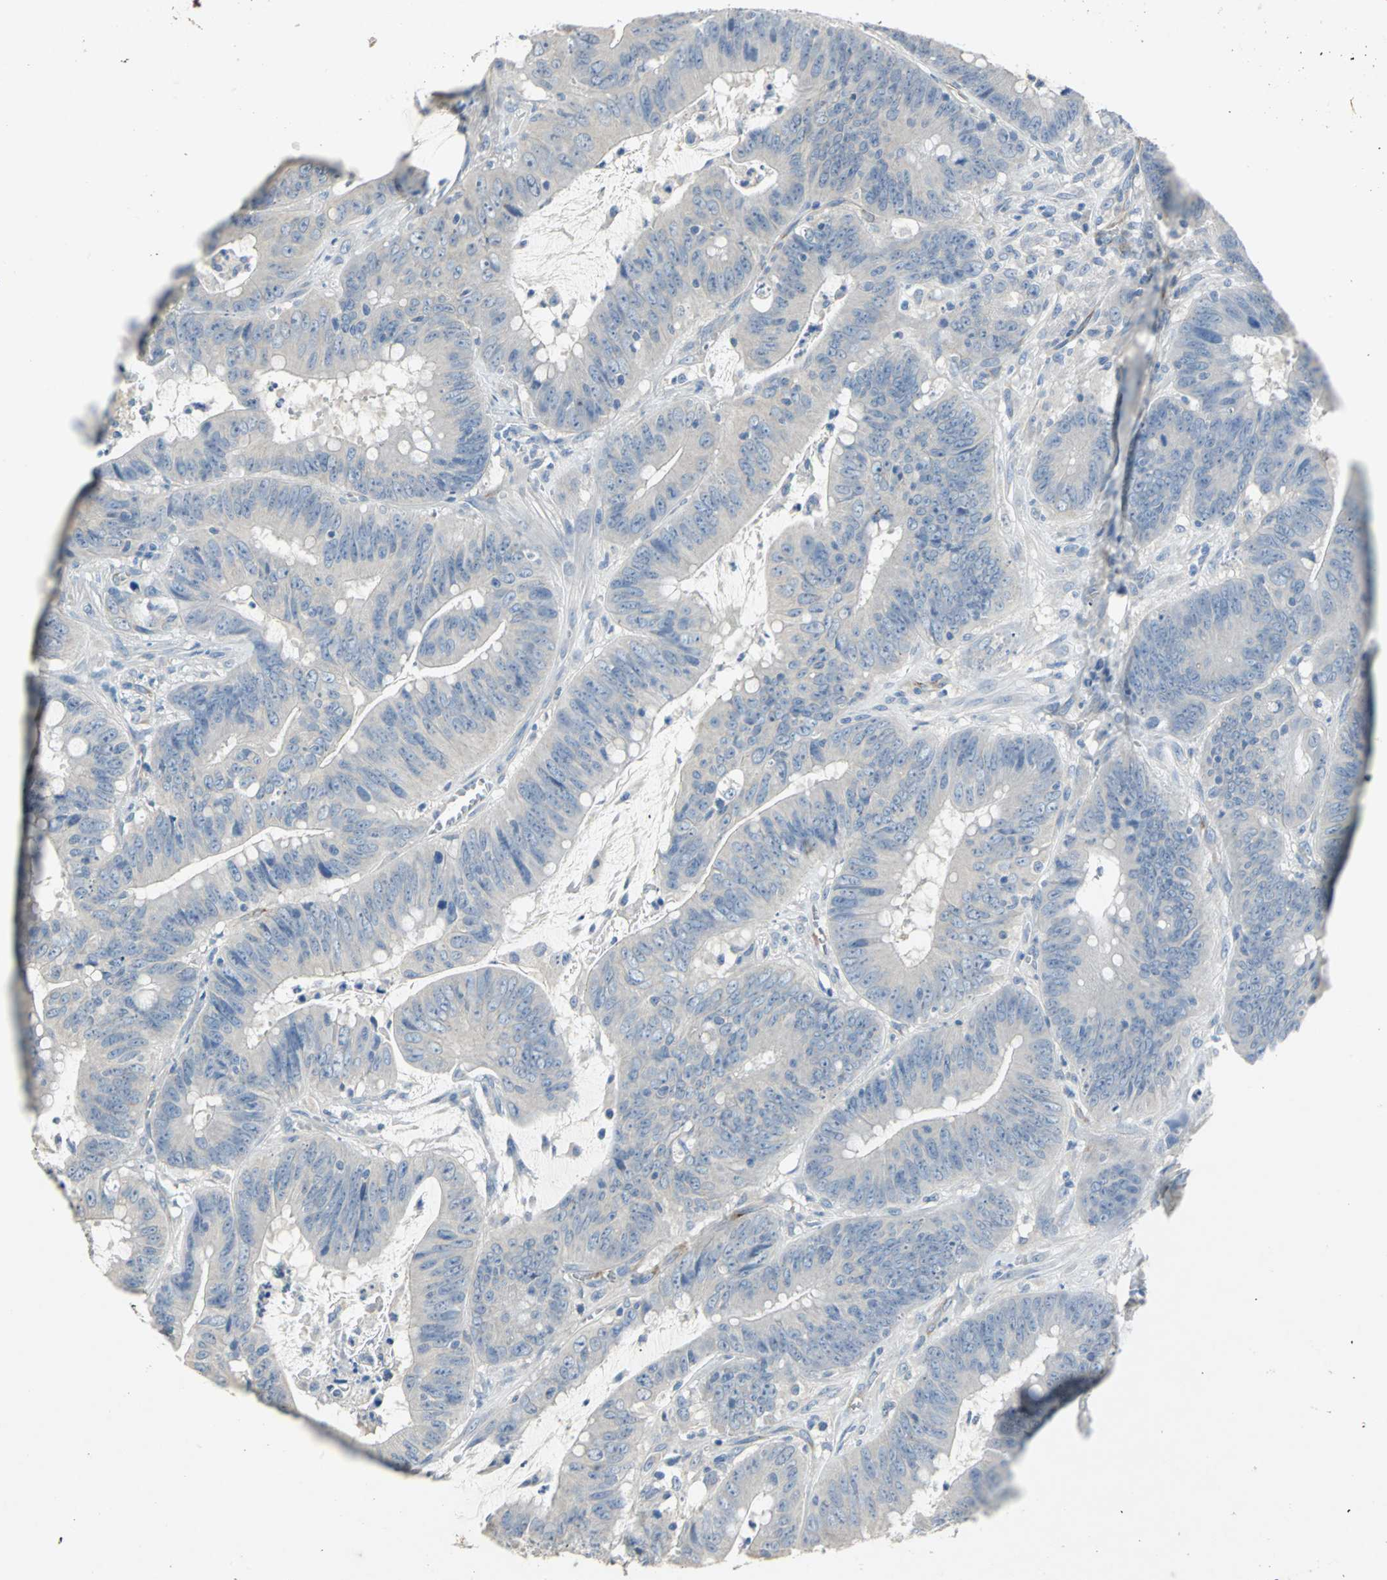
{"staining": {"intensity": "negative", "quantity": "none", "location": "none"}, "tissue": "colorectal cancer", "cell_type": "Tumor cells", "image_type": "cancer", "snomed": [{"axis": "morphology", "description": "Adenocarcinoma, NOS"}, {"axis": "topography", "description": "Colon"}], "caption": "Immunohistochemical staining of colorectal cancer reveals no significant staining in tumor cells.", "gene": "EFNB3", "patient": {"sex": "male", "age": 45}}